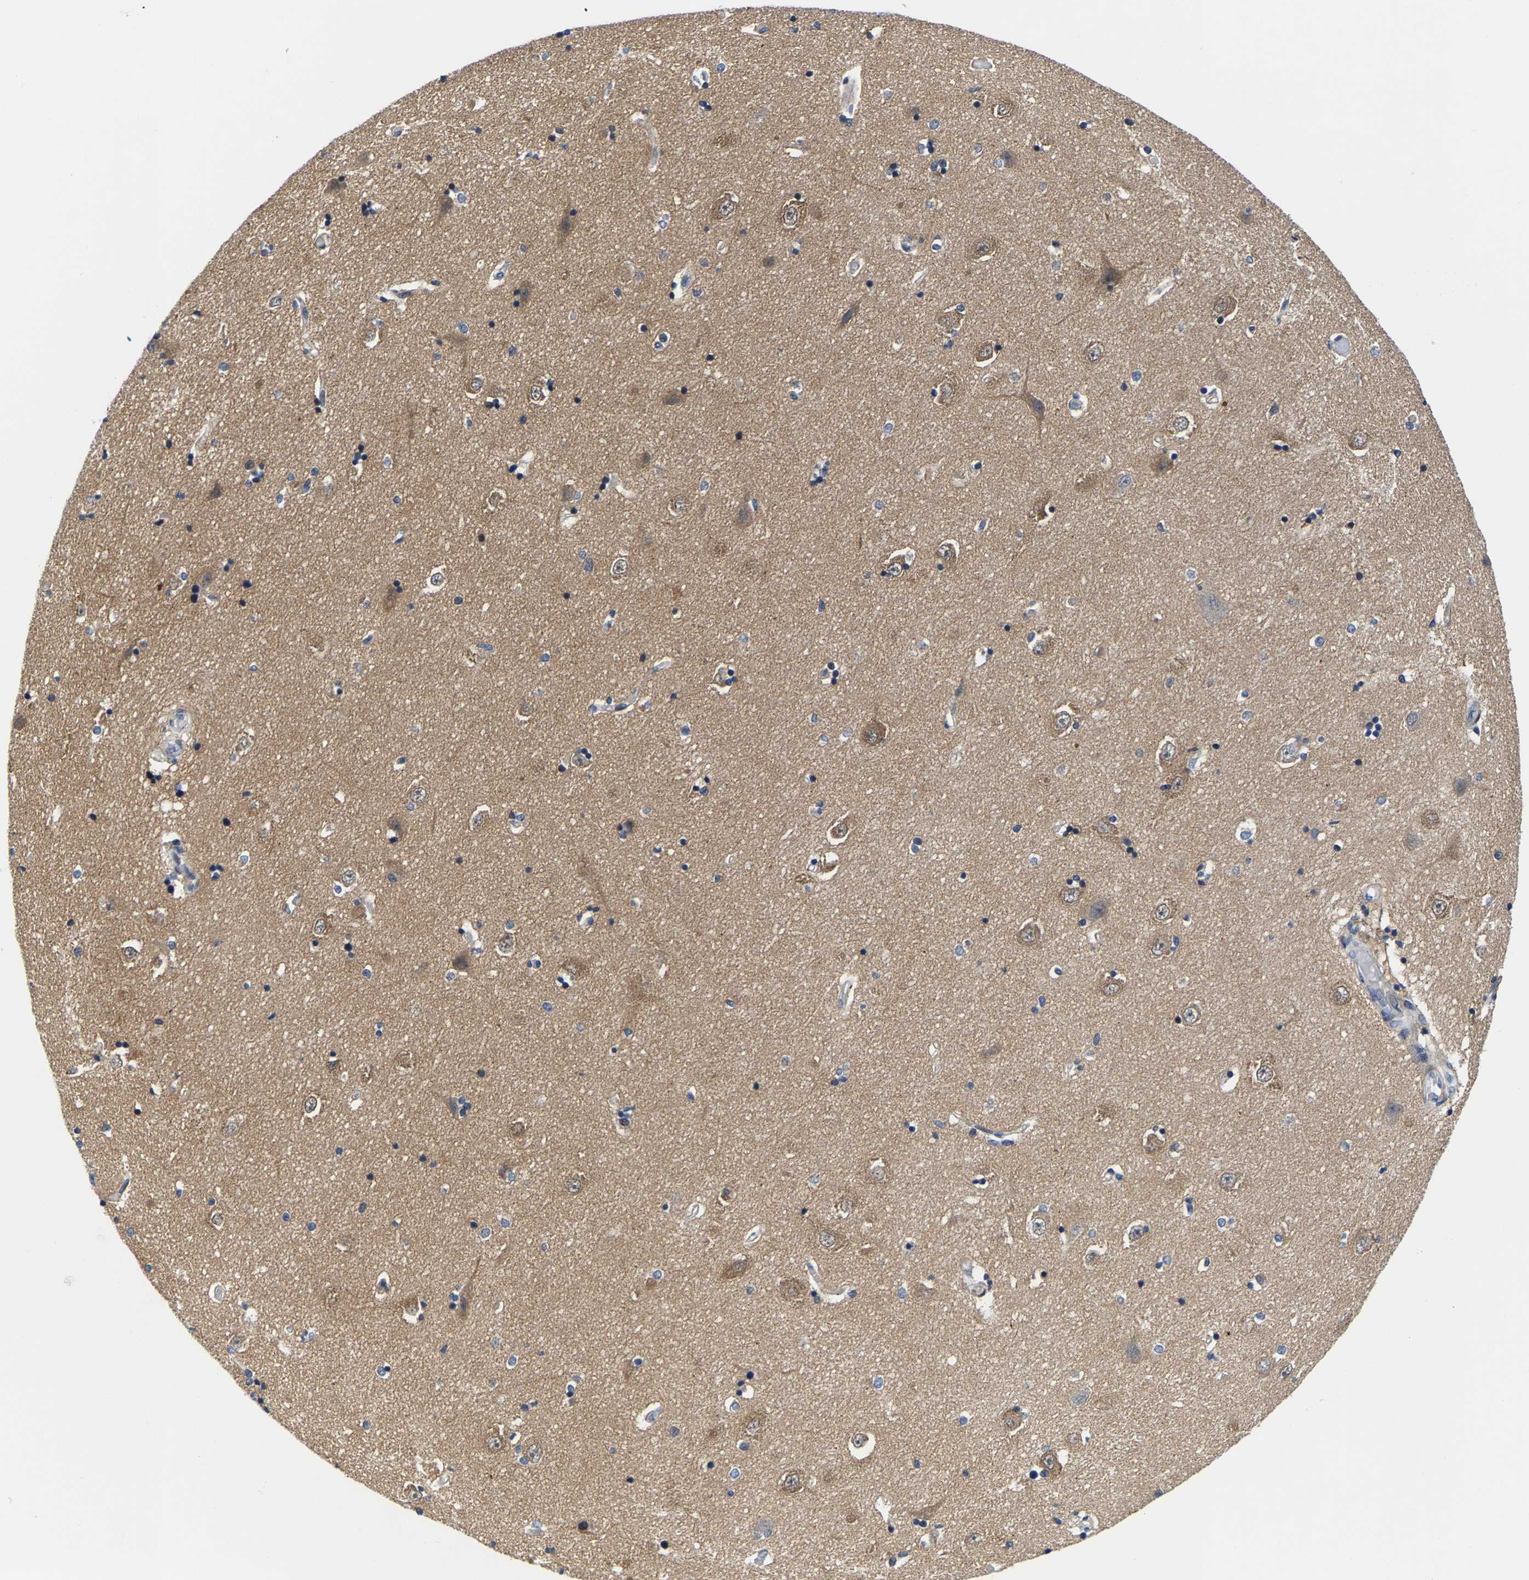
{"staining": {"intensity": "weak", "quantity": "<25%", "location": "nuclear"}, "tissue": "hippocampus", "cell_type": "Glial cells", "image_type": "normal", "snomed": [{"axis": "morphology", "description": "Normal tissue, NOS"}, {"axis": "topography", "description": "Hippocampus"}], "caption": "A micrograph of hippocampus stained for a protein exhibits no brown staining in glial cells. The staining is performed using DAB (3,3'-diaminobenzidine) brown chromogen with nuclei counter-stained in using hematoxylin.", "gene": "GTPBP10", "patient": {"sex": "male", "age": 45}}